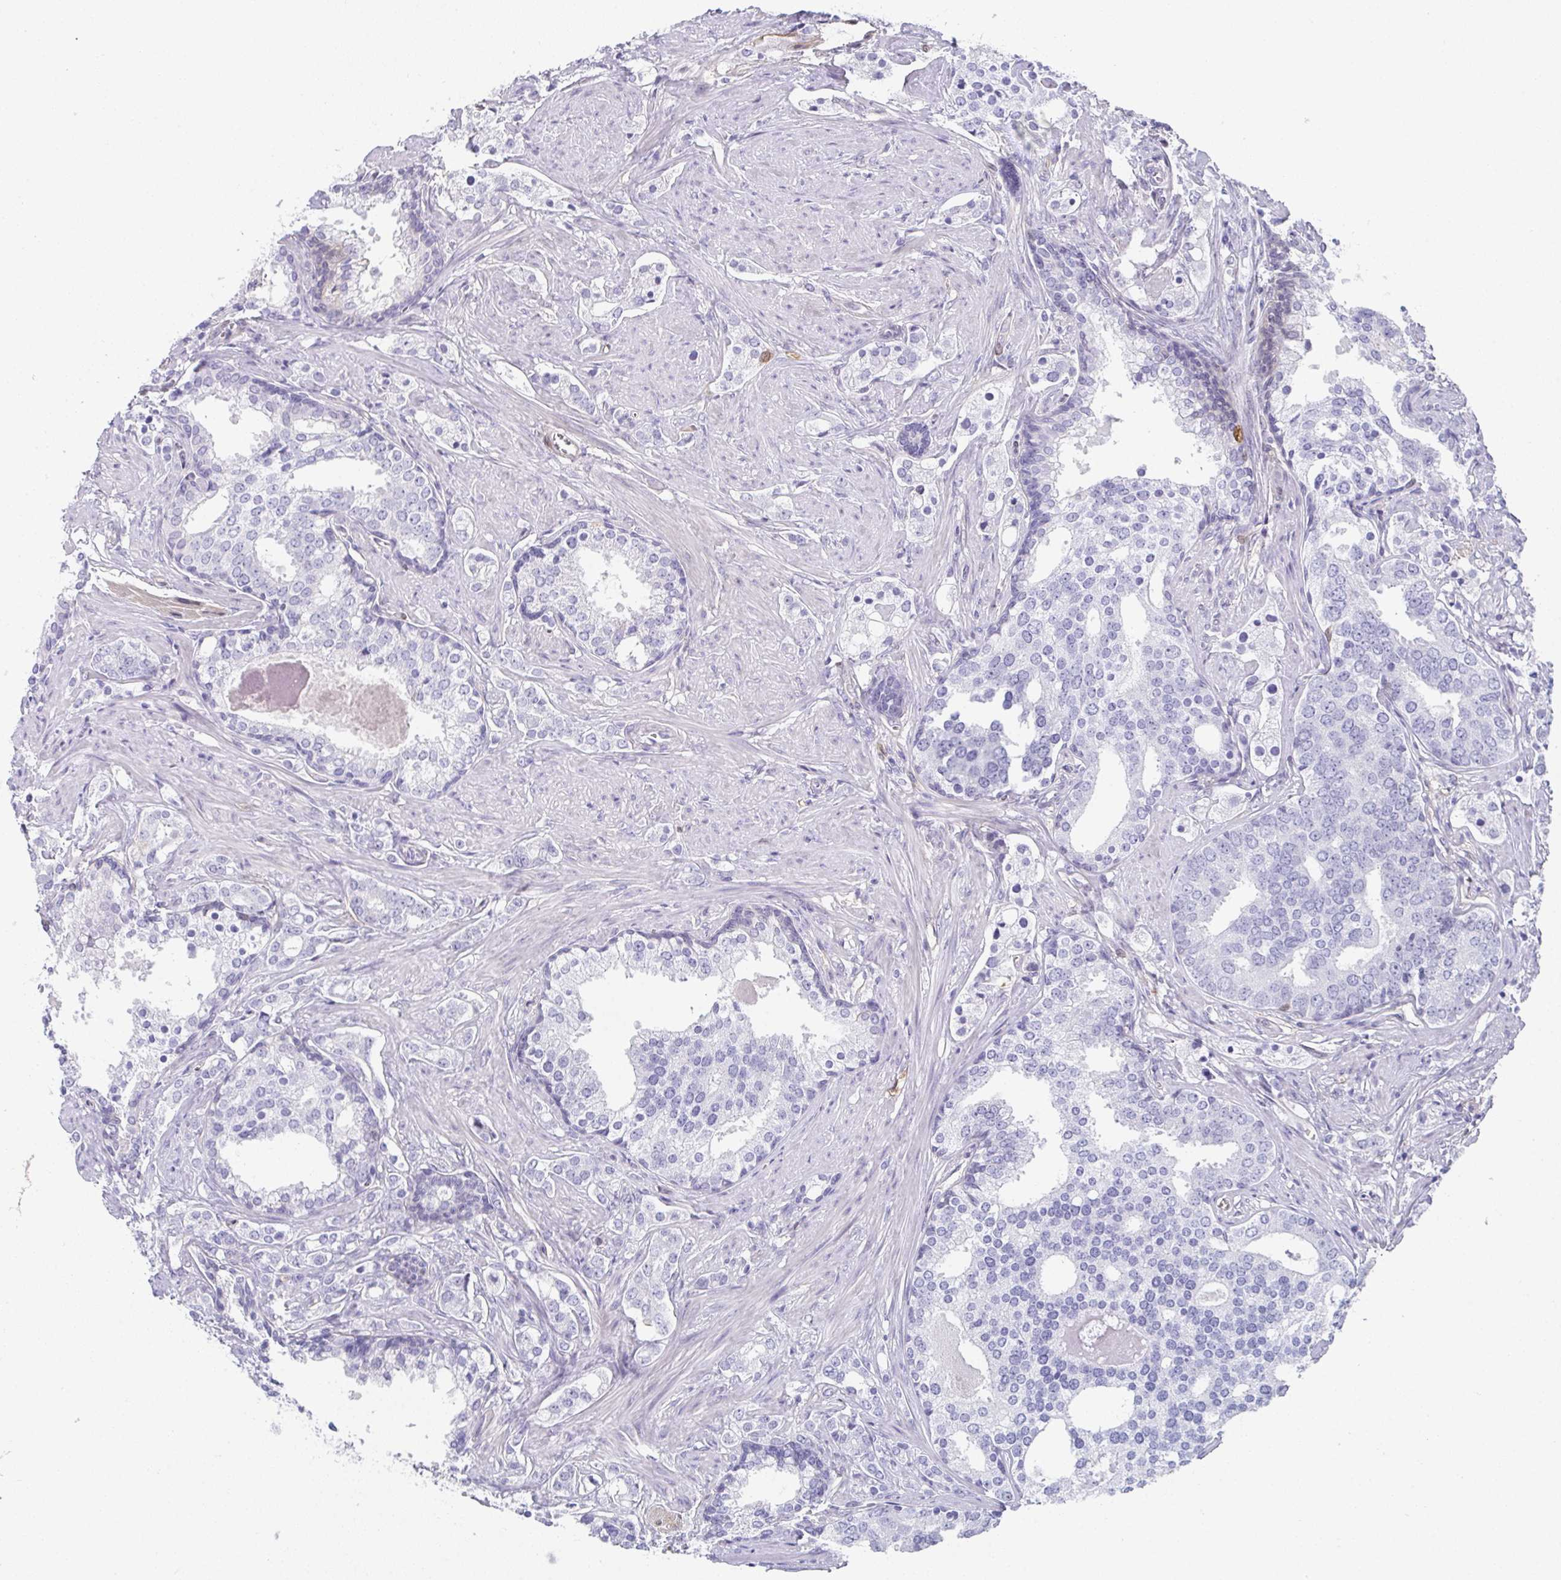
{"staining": {"intensity": "negative", "quantity": "none", "location": "none"}, "tissue": "prostate cancer", "cell_type": "Tumor cells", "image_type": "cancer", "snomed": [{"axis": "morphology", "description": "Adenocarcinoma, Medium grade"}, {"axis": "topography", "description": "Prostate"}], "caption": "This is an immunohistochemistry (IHC) micrograph of human prostate cancer. There is no expression in tumor cells.", "gene": "RBP1", "patient": {"sex": "male", "age": 57}}